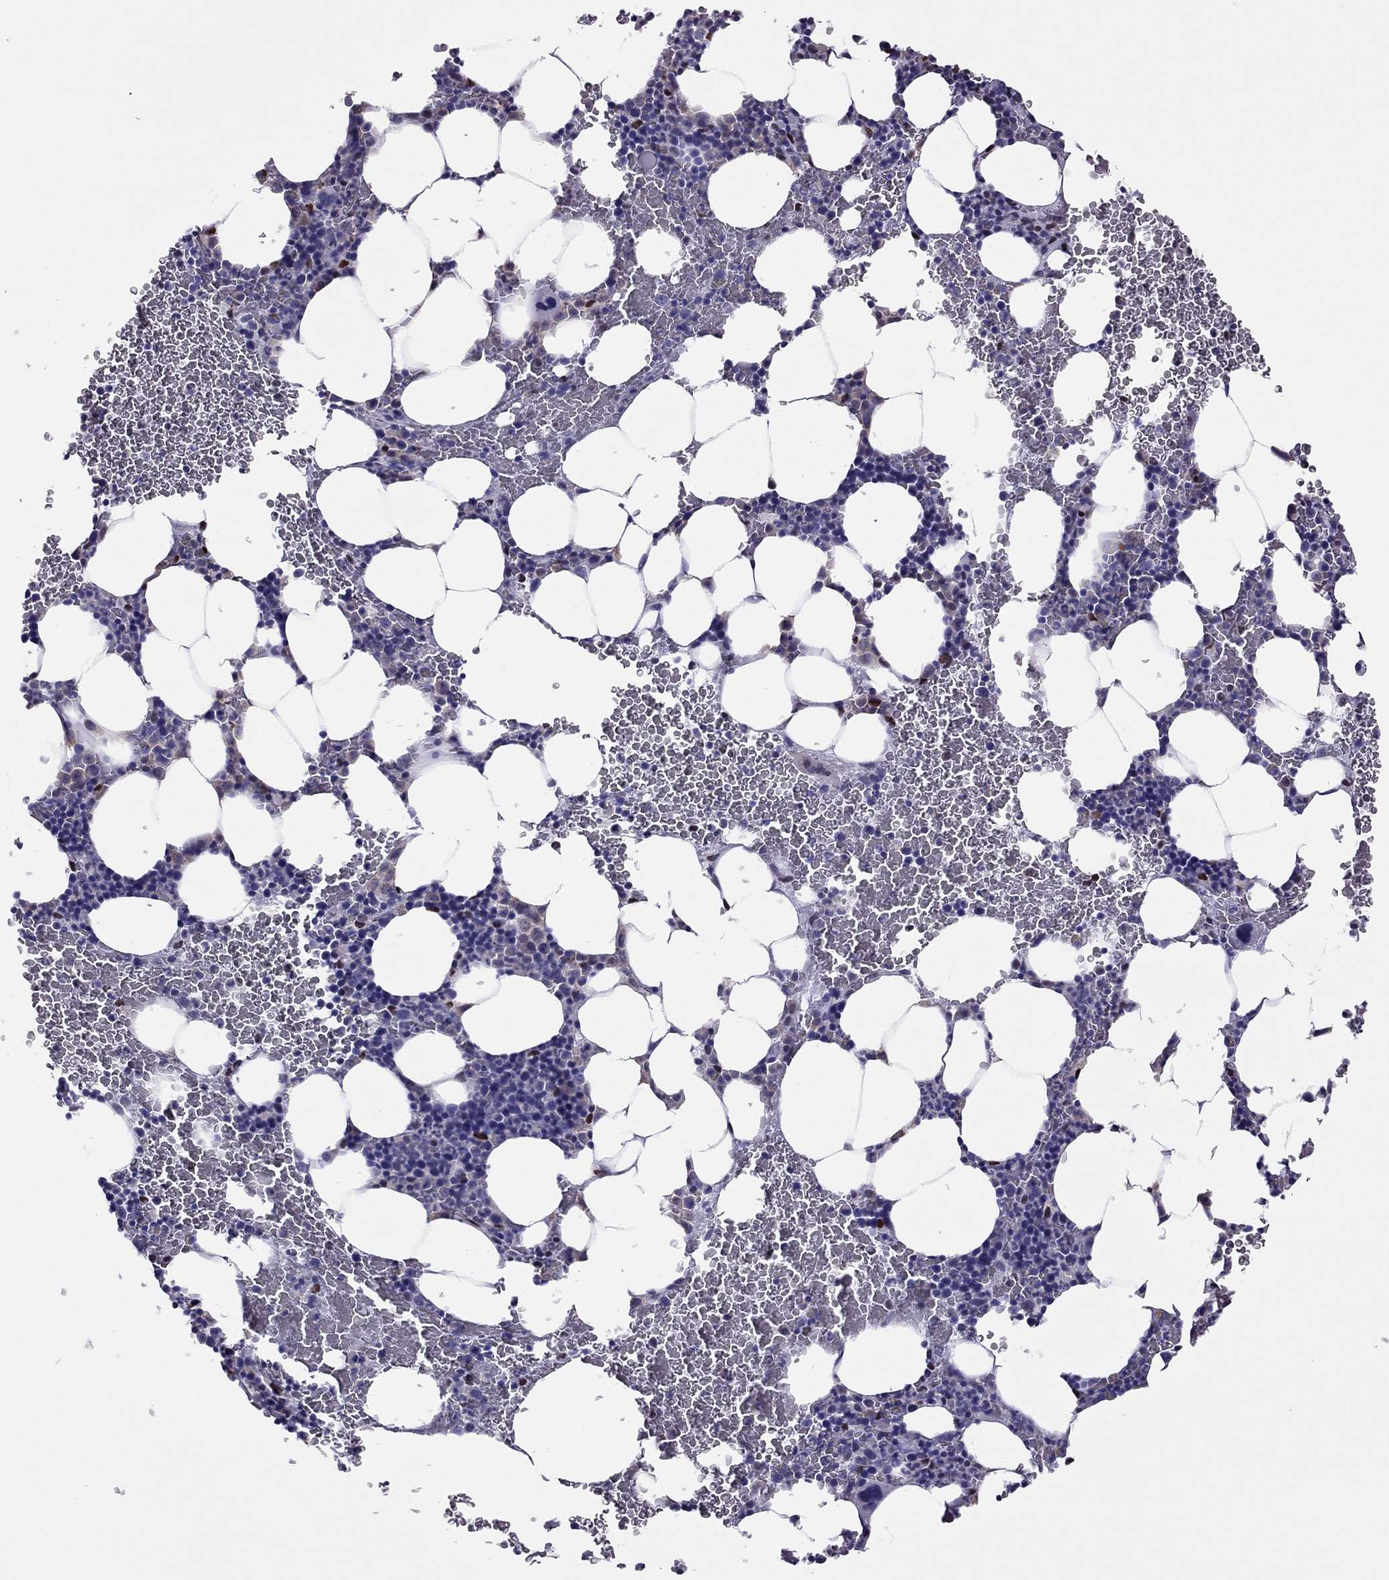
{"staining": {"intensity": "moderate", "quantity": "<25%", "location": "nuclear"}, "tissue": "bone marrow", "cell_type": "Hematopoietic cells", "image_type": "normal", "snomed": [{"axis": "morphology", "description": "Normal tissue, NOS"}, {"axis": "topography", "description": "Bone marrow"}], "caption": "This image shows normal bone marrow stained with immunohistochemistry (IHC) to label a protein in brown. The nuclear of hematopoietic cells show moderate positivity for the protein. Nuclei are counter-stained blue.", "gene": "SPINT3", "patient": {"sex": "male", "age": 64}}